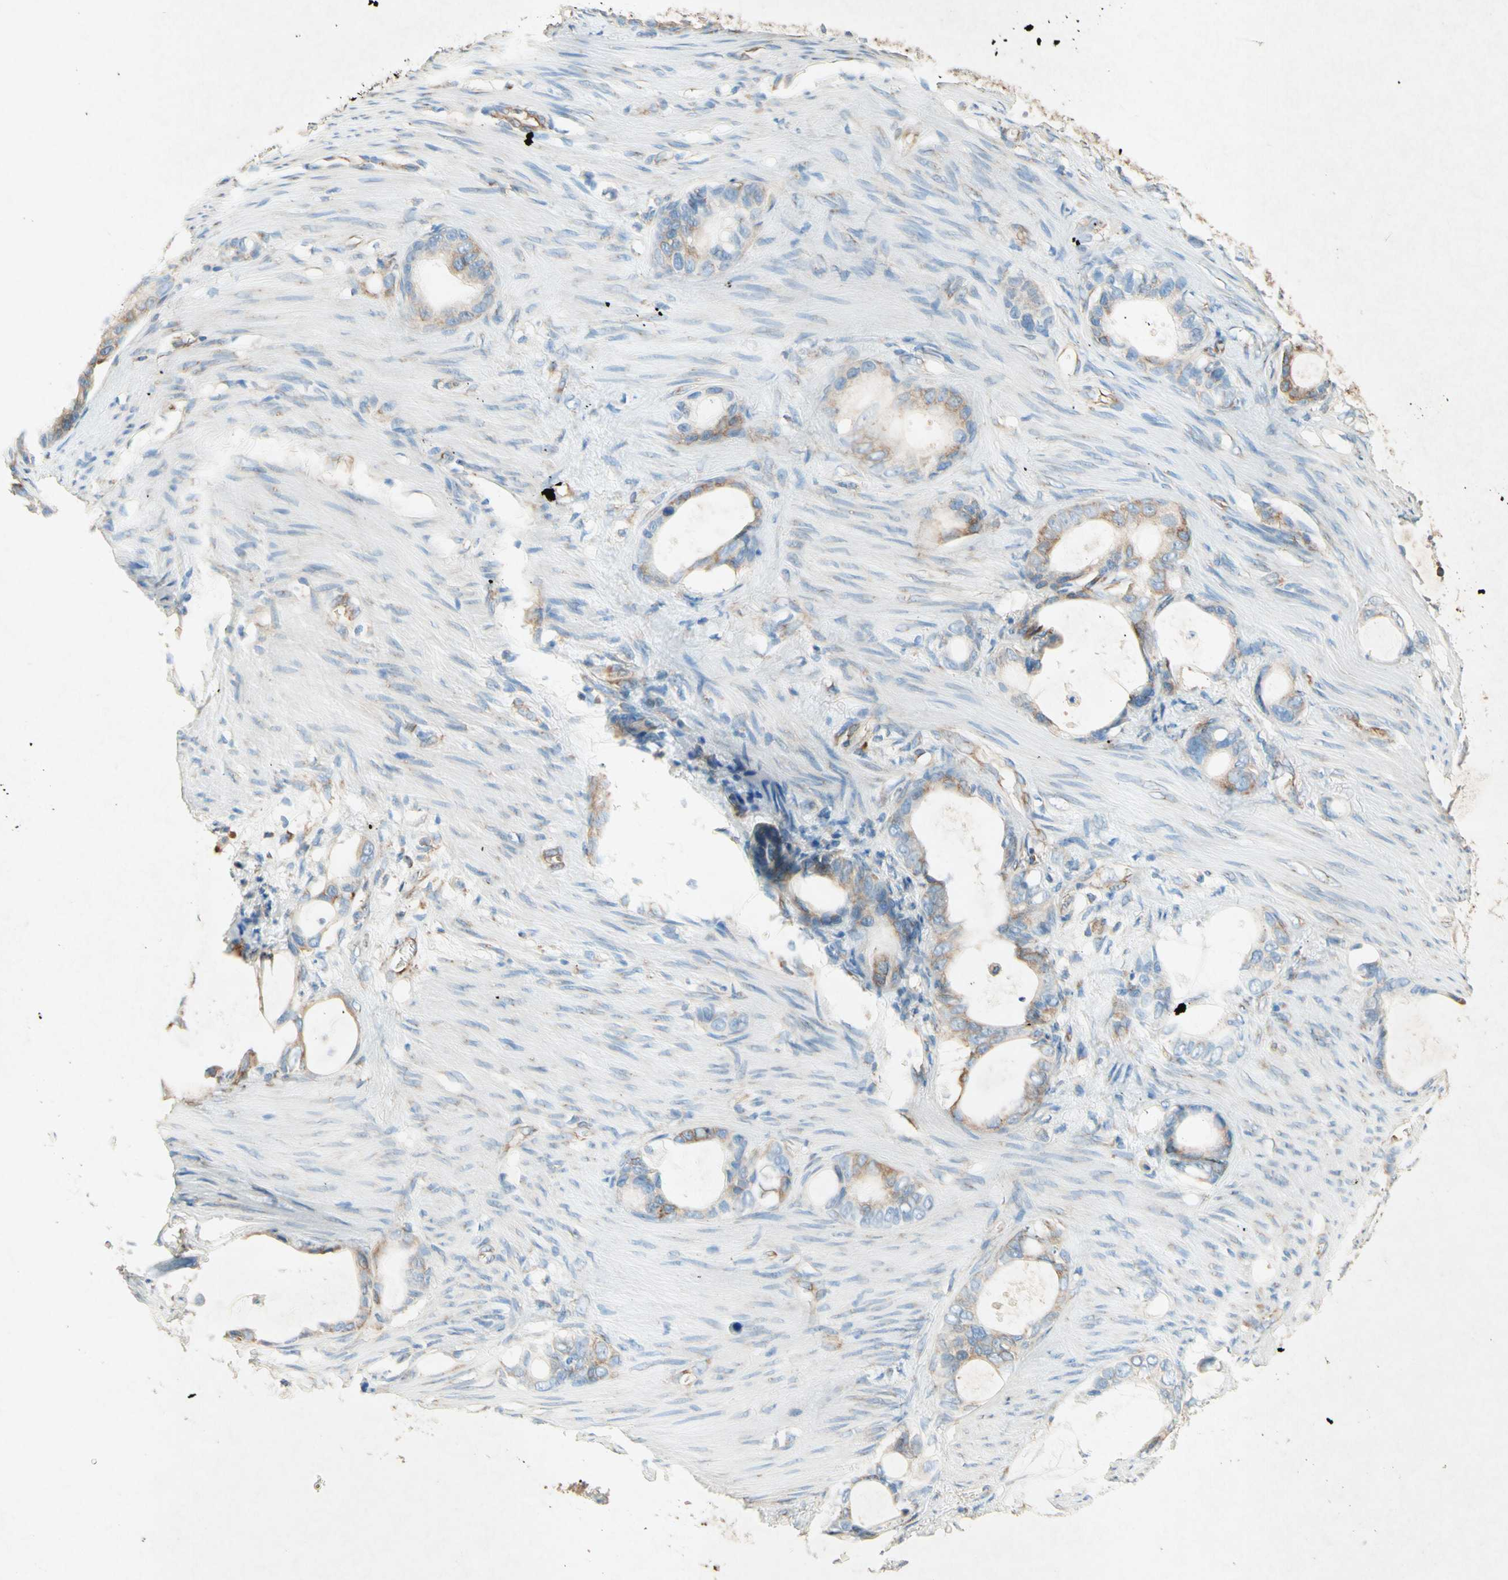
{"staining": {"intensity": "moderate", "quantity": "25%-75%", "location": "cytoplasmic/membranous"}, "tissue": "stomach cancer", "cell_type": "Tumor cells", "image_type": "cancer", "snomed": [{"axis": "morphology", "description": "Adenocarcinoma, NOS"}, {"axis": "topography", "description": "Stomach"}], "caption": "Tumor cells reveal medium levels of moderate cytoplasmic/membranous positivity in about 25%-75% of cells in stomach cancer (adenocarcinoma).", "gene": "PABPC1", "patient": {"sex": "female", "age": 75}}